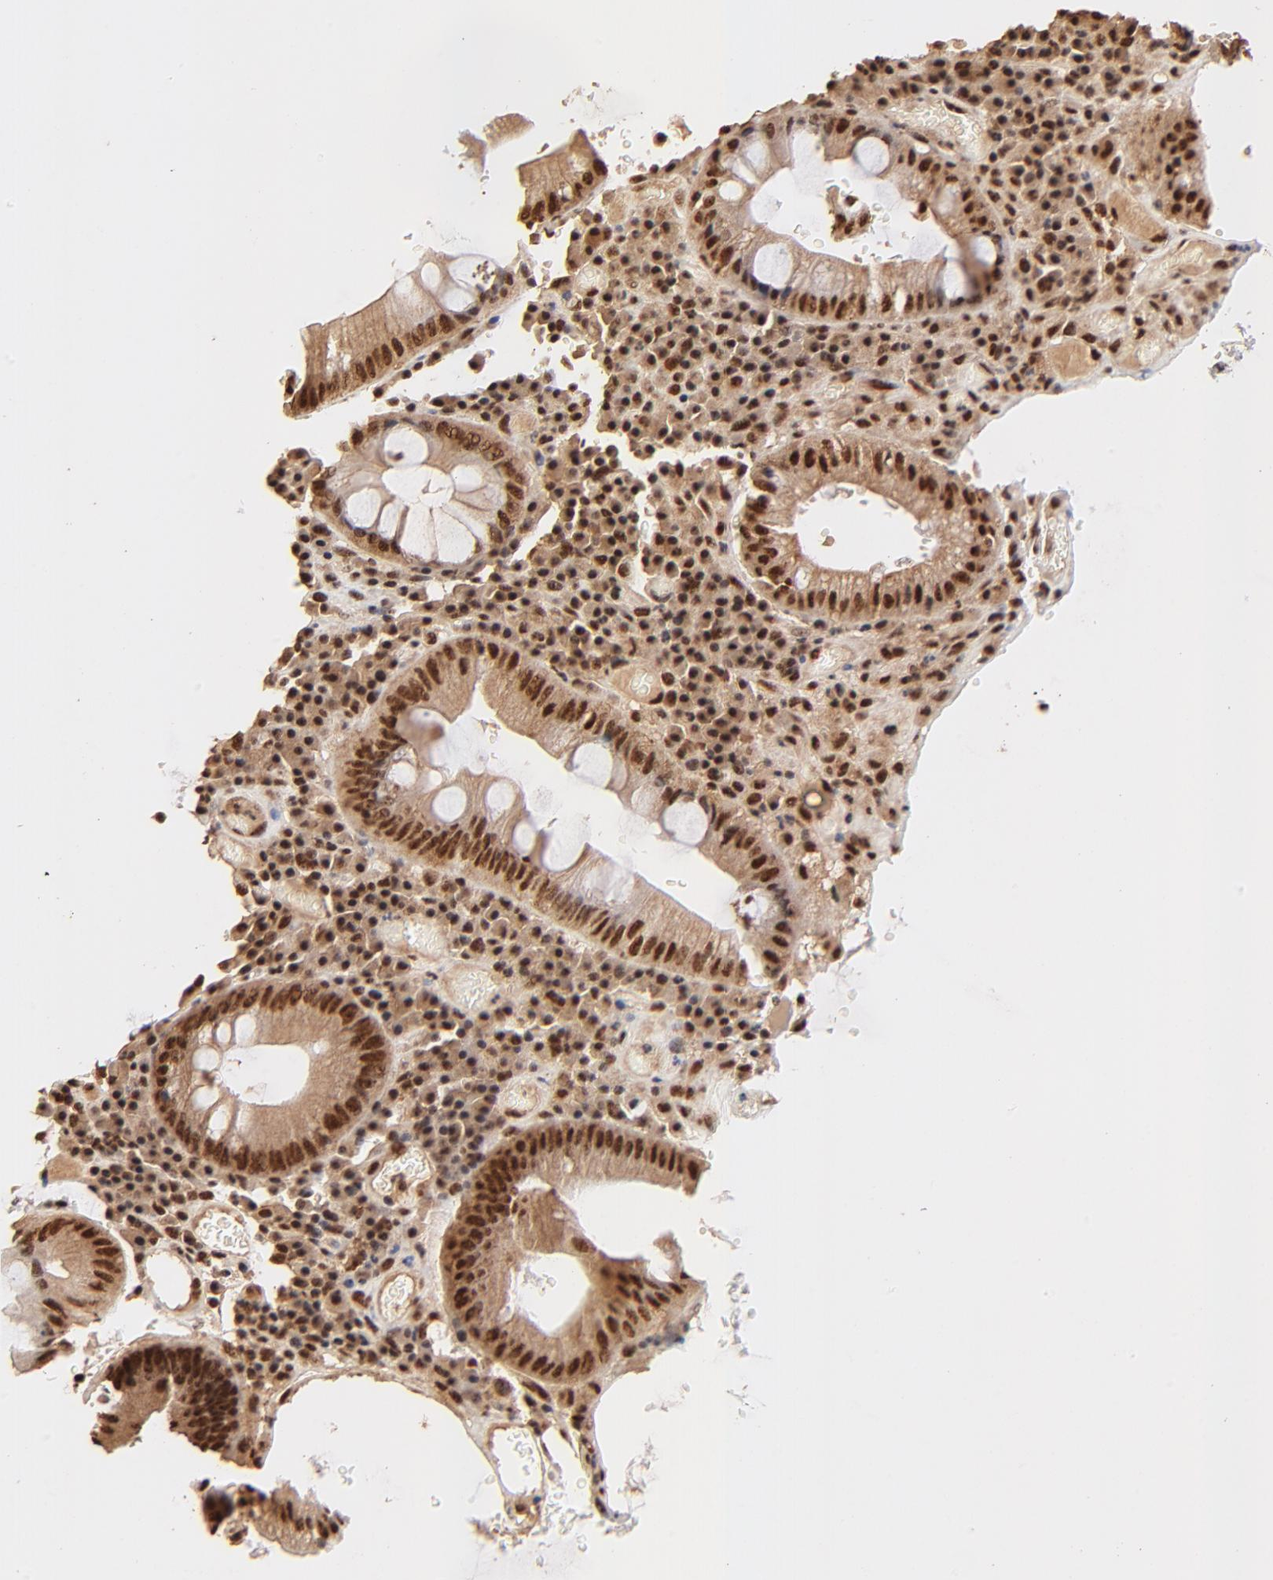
{"staining": {"intensity": "strong", "quantity": ">75%", "location": "cytoplasmic/membranous,nuclear"}, "tissue": "colorectal cancer", "cell_type": "Tumor cells", "image_type": "cancer", "snomed": [{"axis": "morphology", "description": "Normal tissue, NOS"}, {"axis": "morphology", "description": "Adenocarcinoma, NOS"}, {"axis": "topography", "description": "Colon"}], "caption": "Tumor cells exhibit strong cytoplasmic/membranous and nuclear expression in approximately >75% of cells in adenocarcinoma (colorectal). The staining was performed using DAB, with brown indicating positive protein expression. Nuclei are stained blue with hematoxylin.", "gene": "MED12", "patient": {"sex": "female", "age": 78}}